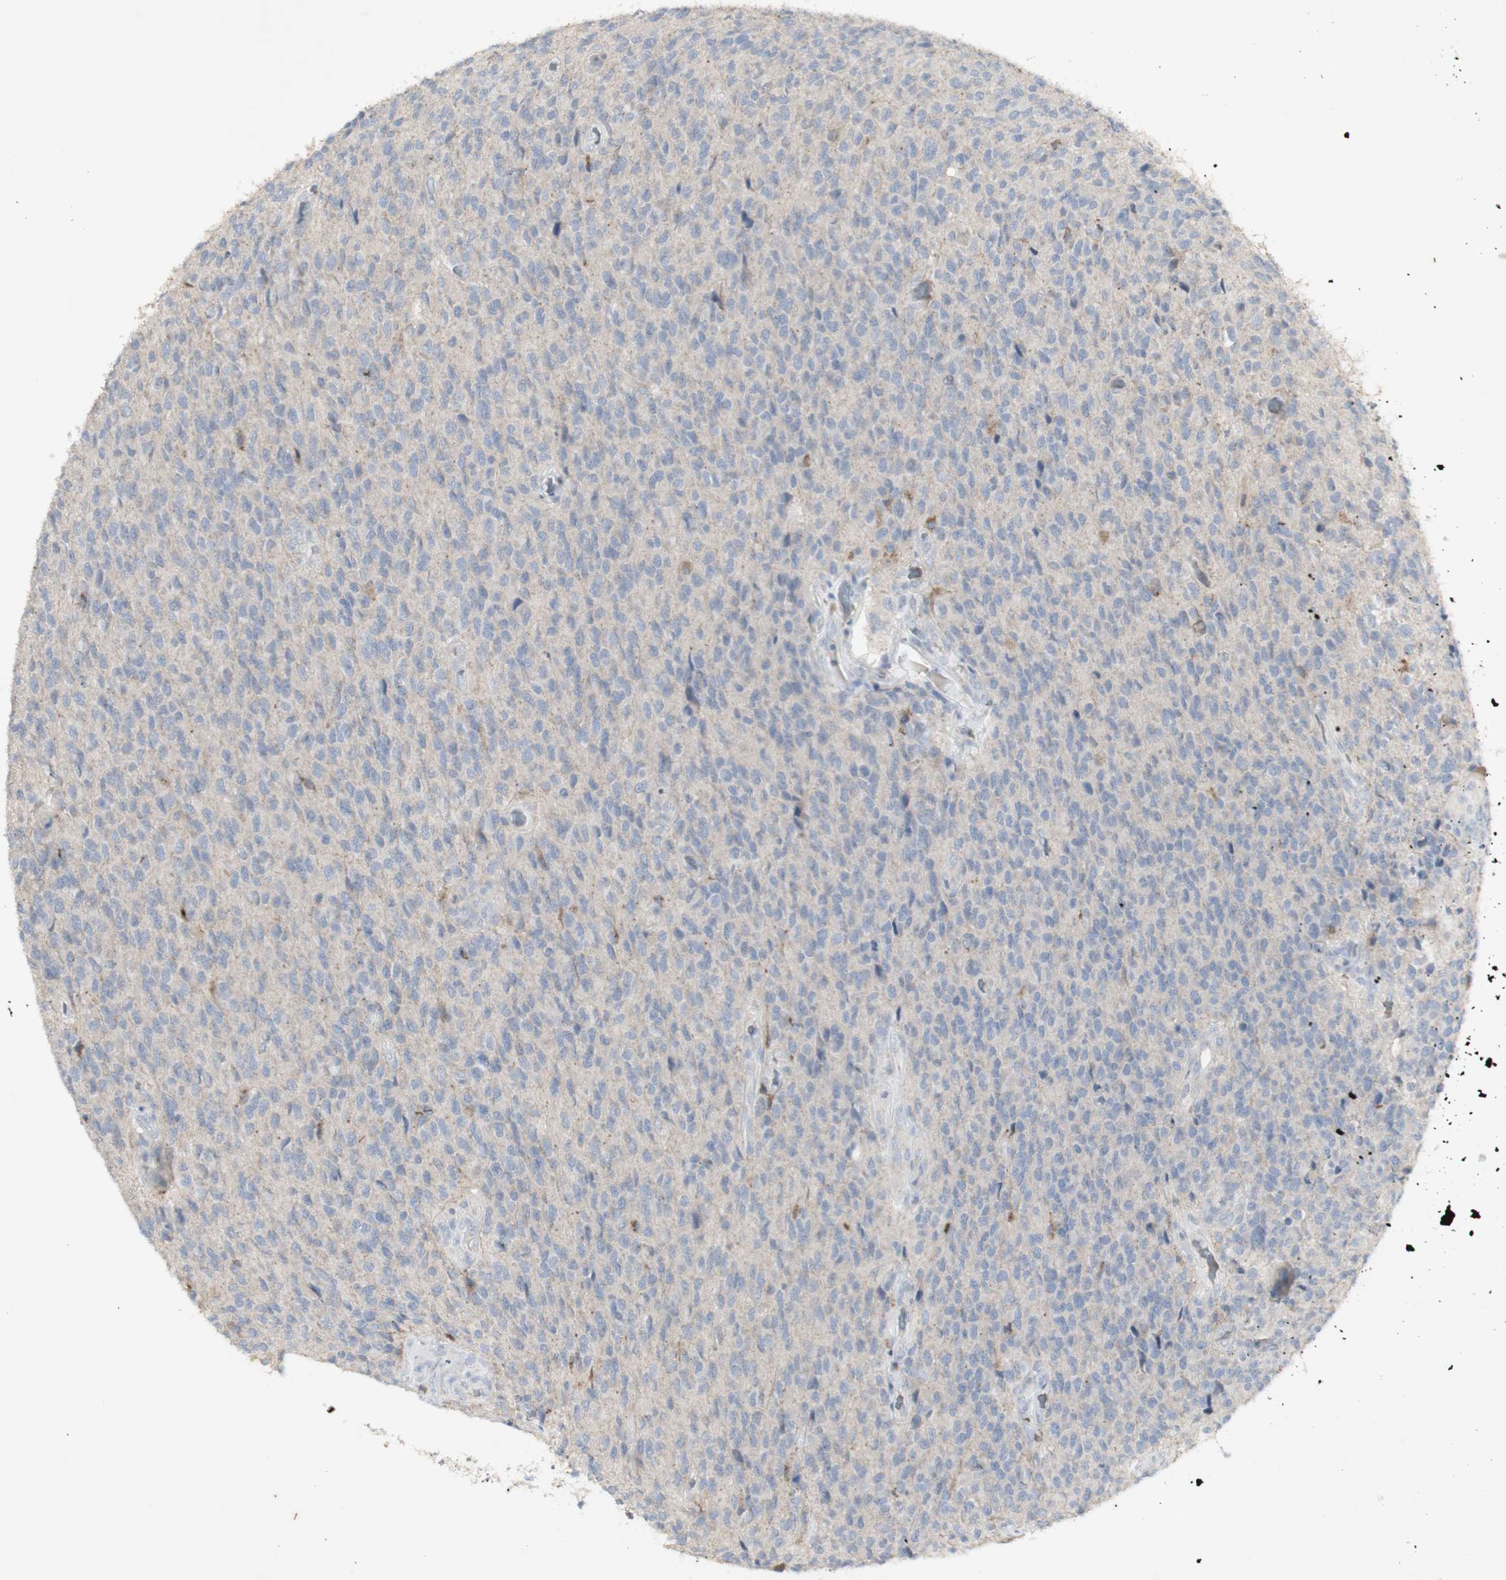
{"staining": {"intensity": "negative", "quantity": "none", "location": "none"}, "tissue": "glioma", "cell_type": "Tumor cells", "image_type": "cancer", "snomed": [{"axis": "morphology", "description": "Glioma, malignant, High grade"}, {"axis": "topography", "description": "pancreas cauda"}], "caption": "IHC of human glioma displays no expression in tumor cells. Brightfield microscopy of IHC stained with DAB (brown) and hematoxylin (blue), captured at high magnification.", "gene": "INS", "patient": {"sex": "male", "age": 60}}